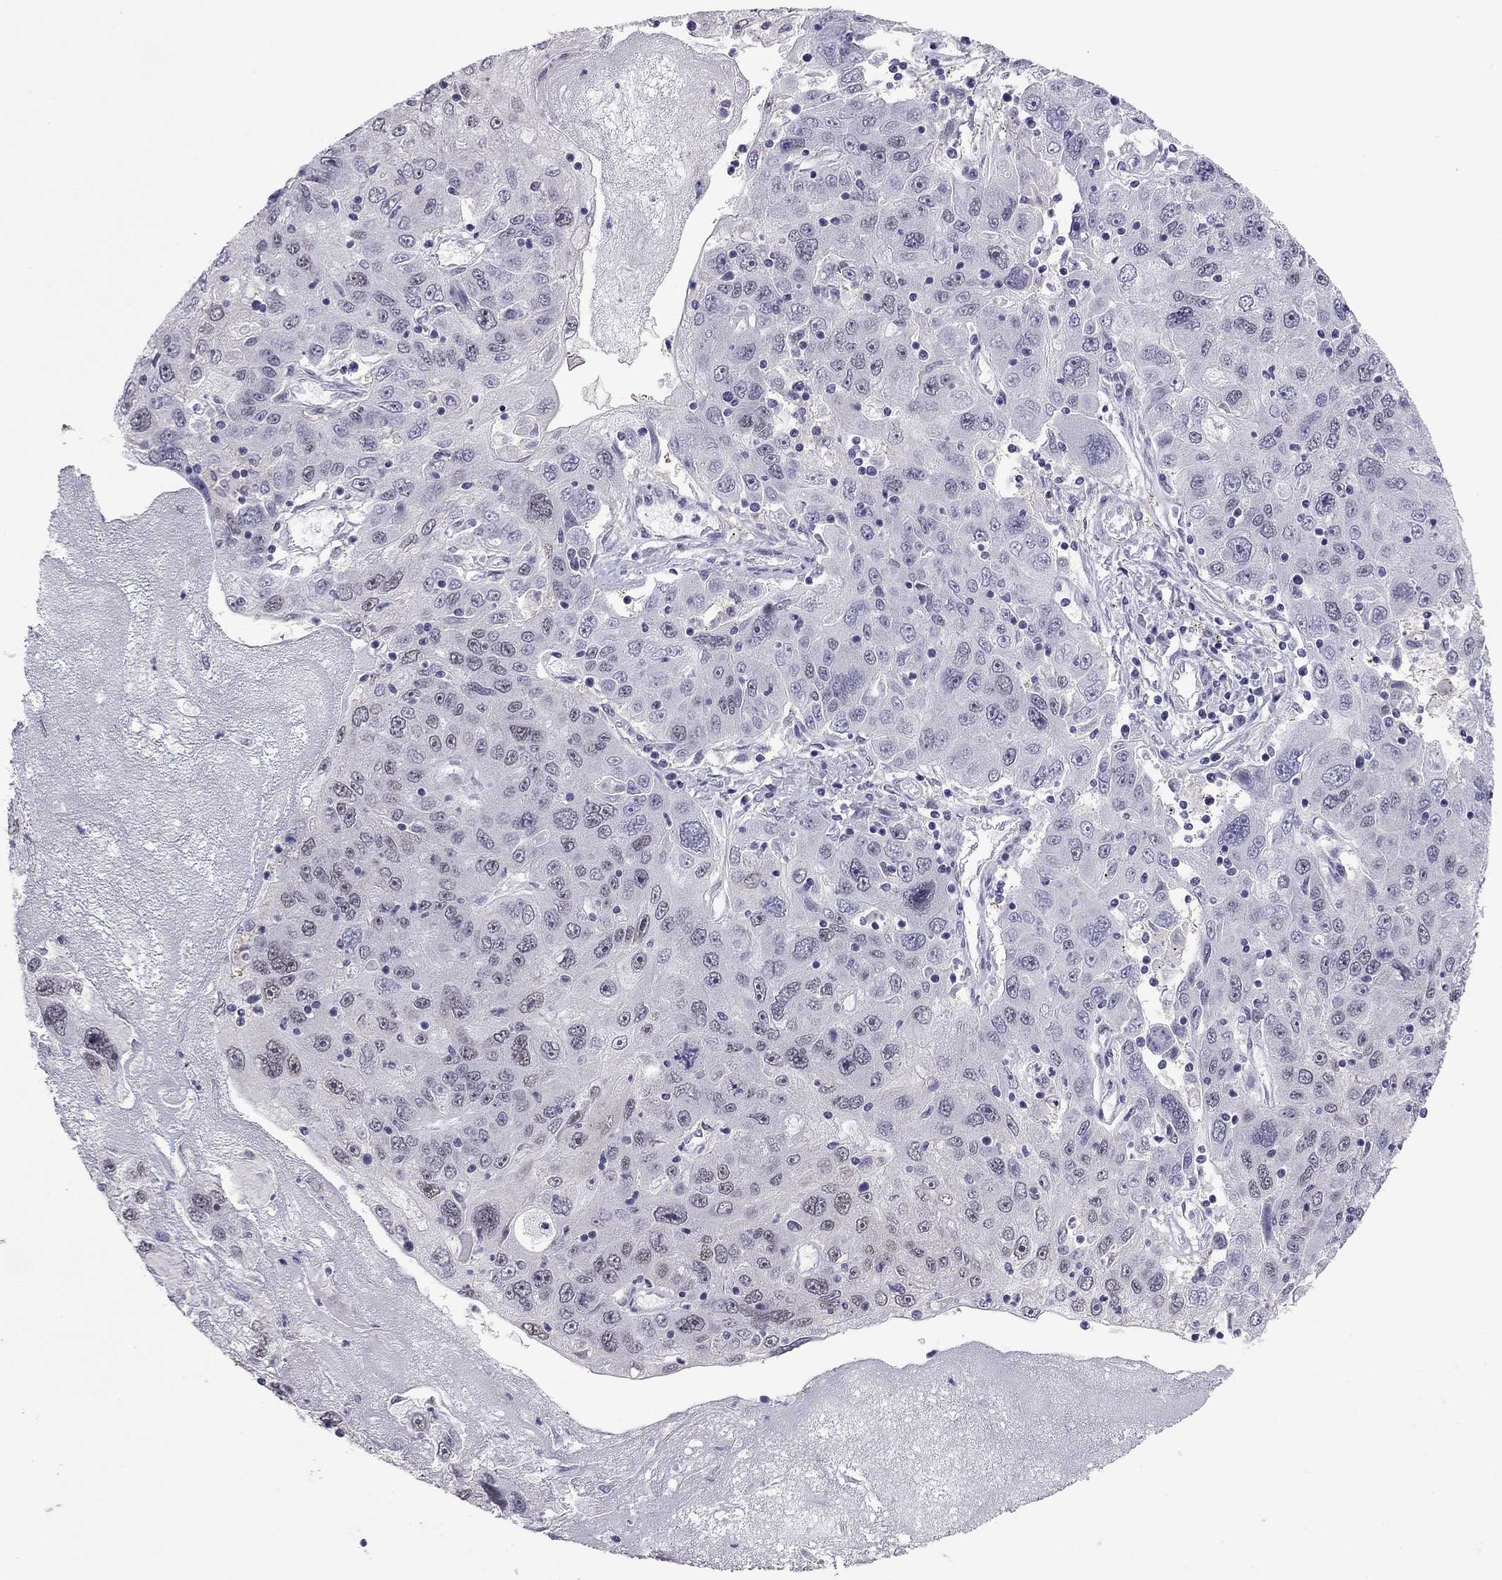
{"staining": {"intensity": "negative", "quantity": "none", "location": "none"}, "tissue": "stomach cancer", "cell_type": "Tumor cells", "image_type": "cancer", "snomed": [{"axis": "morphology", "description": "Adenocarcinoma, NOS"}, {"axis": "topography", "description": "Stomach"}], "caption": "An image of stomach cancer (adenocarcinoma) stained for a protein displays no brown staining in tumor cells.", "gene": "DOT1L", "patient": {"sex": "male", "age": 56}}